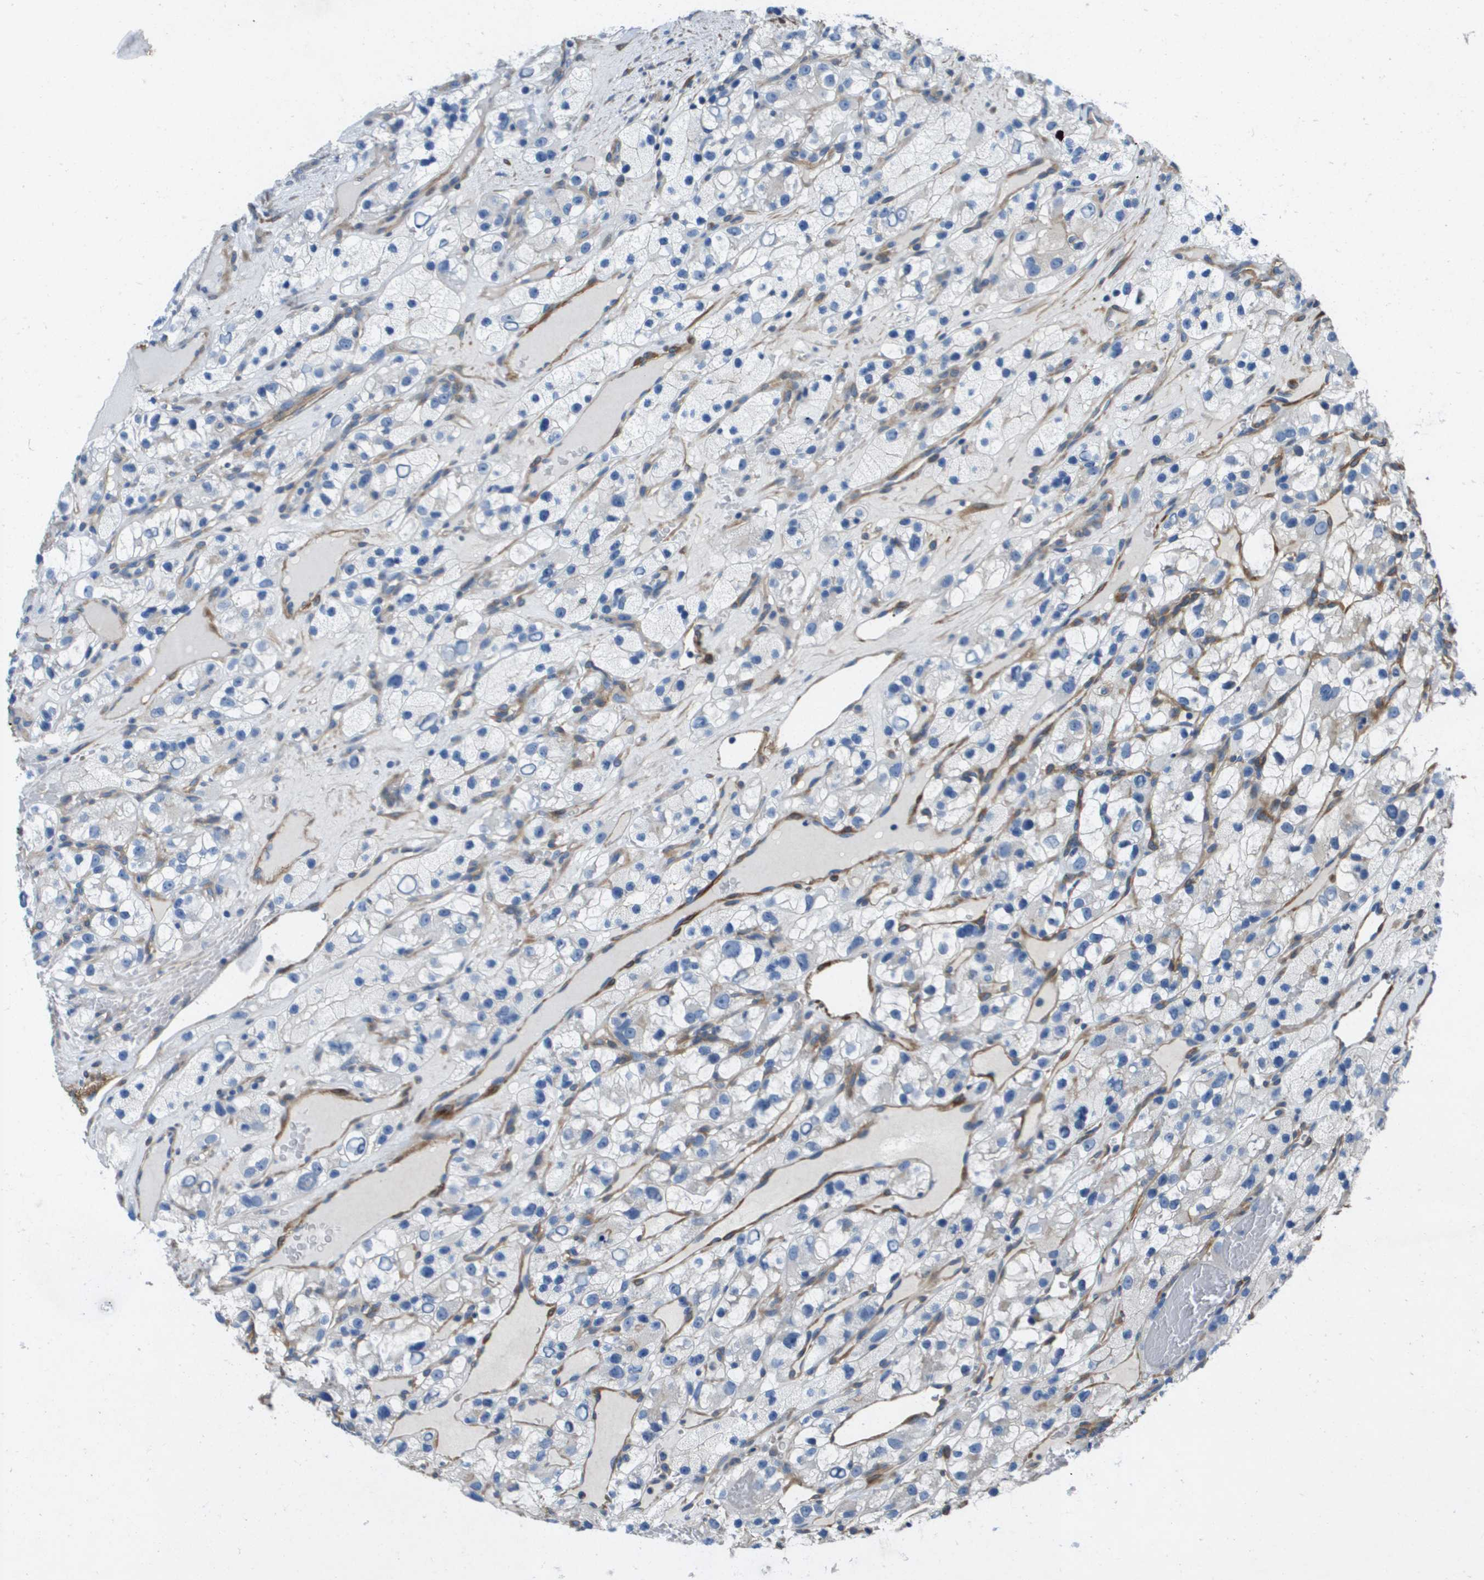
{"staining": {"intensity": "negative", "quantity": "none", "location": "none"}, "tissue": "renal cancer", "cell_type": "Tumor cells", "image_type": "cancer", "snomed": [{"axis": "morphology", "description": "Adenocarcinoma, NOS"}, {"axis": "topography", "description": "Kidney"}], "caption": "Immunohistochemistry (IHC) micrograph of neoplastic tissue: human renal cancer stained with DAB (3,3'-diaminobenzidine) reveals no significant protein staining in tumor cells.", "gene": "LPP", "patient": {"sex": "female", "age": 57}}